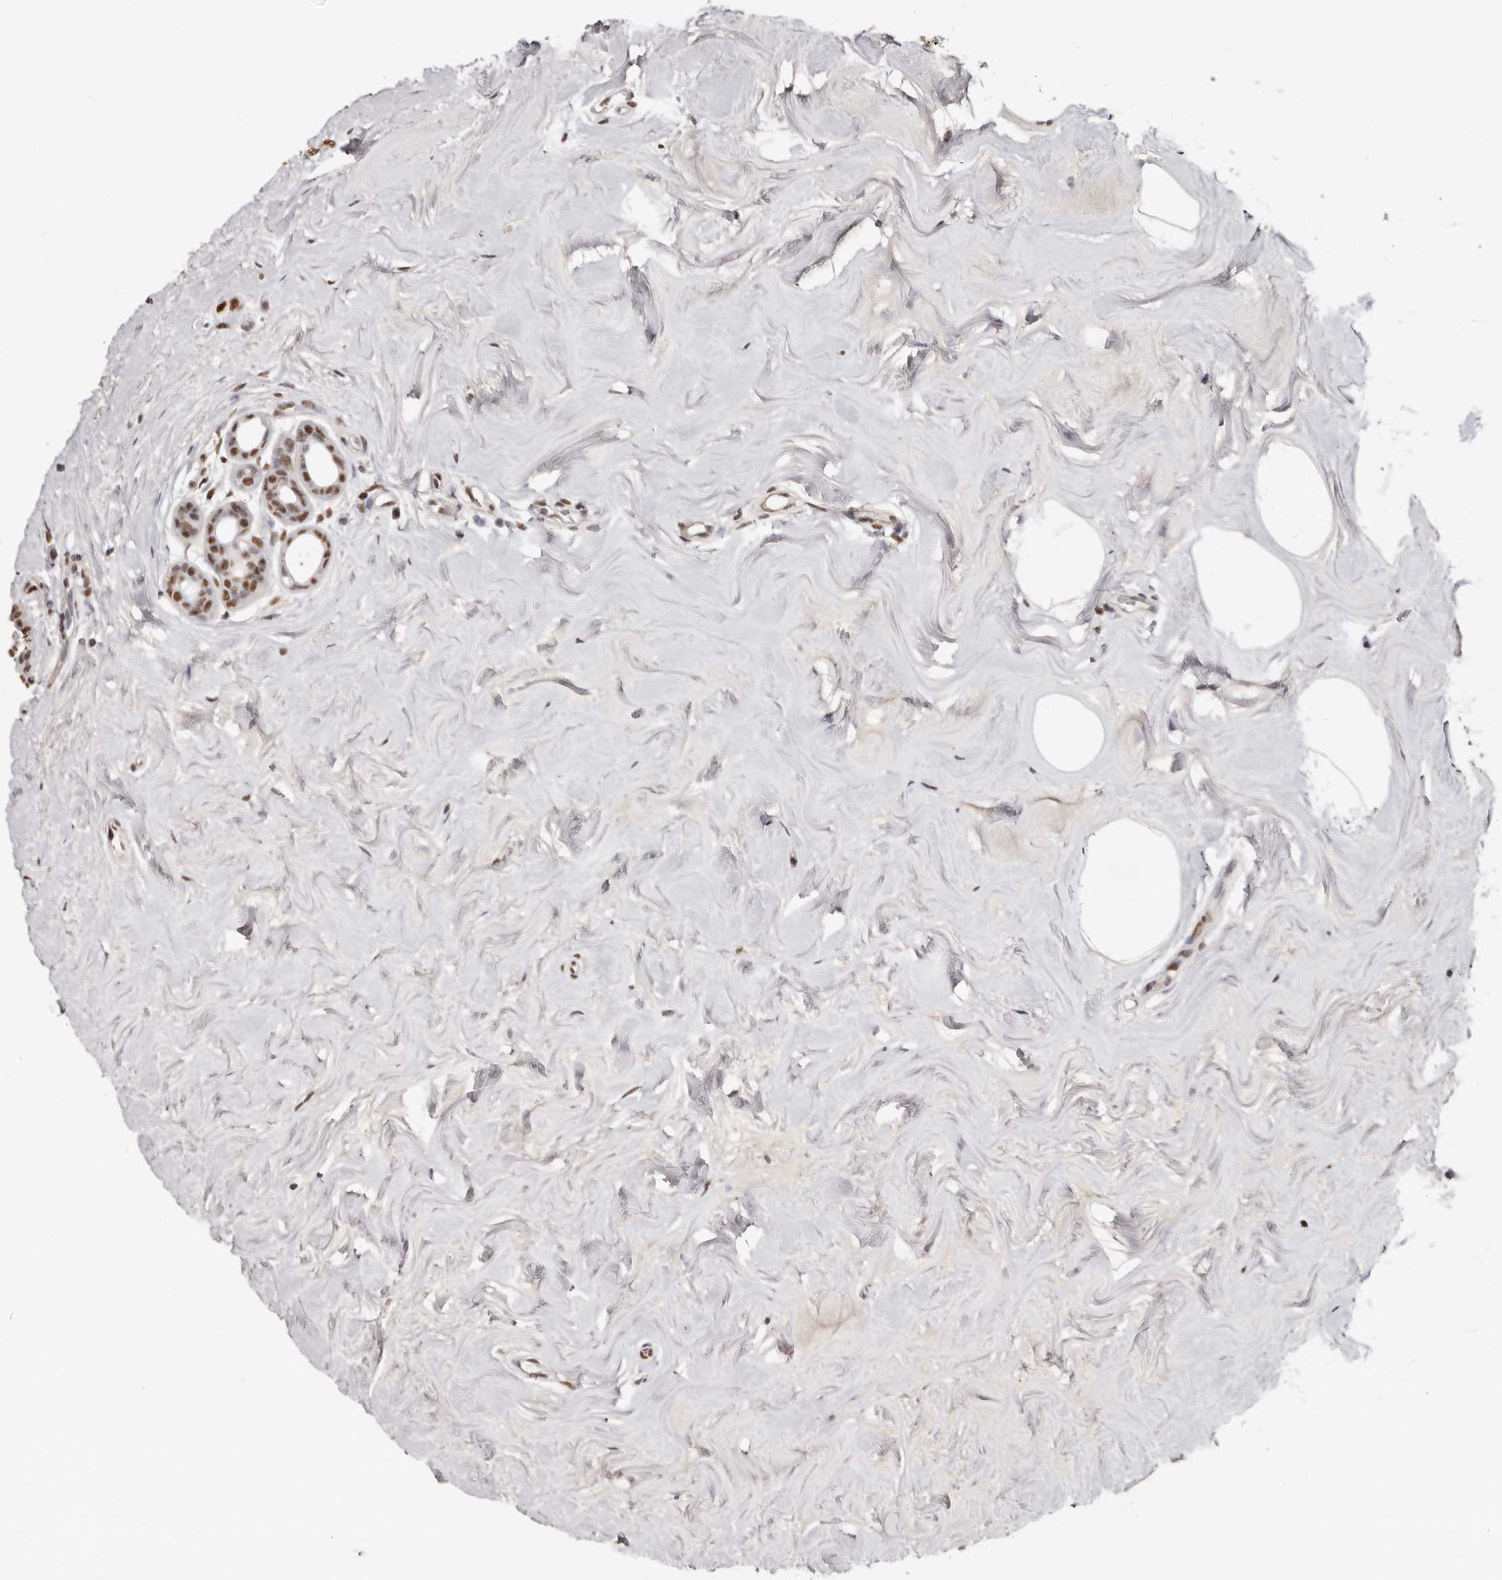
{"staining": {"intensity": "moderate", "quantity": ">75%", "location": "nuclear"}, "tissue": "breast cancer", "cell_type": "Tumor cells", "image_type": "cancer", "snomed": [{"axis": "morphology", "description": "Lobular carcinoma"}, {"axis": "topography", "description": "Breast"}], "caption": "Brown immunohistochemical staining in breast cancer (lobular carcinoma) displays moderate nuclear positivity in about >75% of tumor cells.", "gene": "SCAF4", "patient": {"sex": "female", "age": 47}}